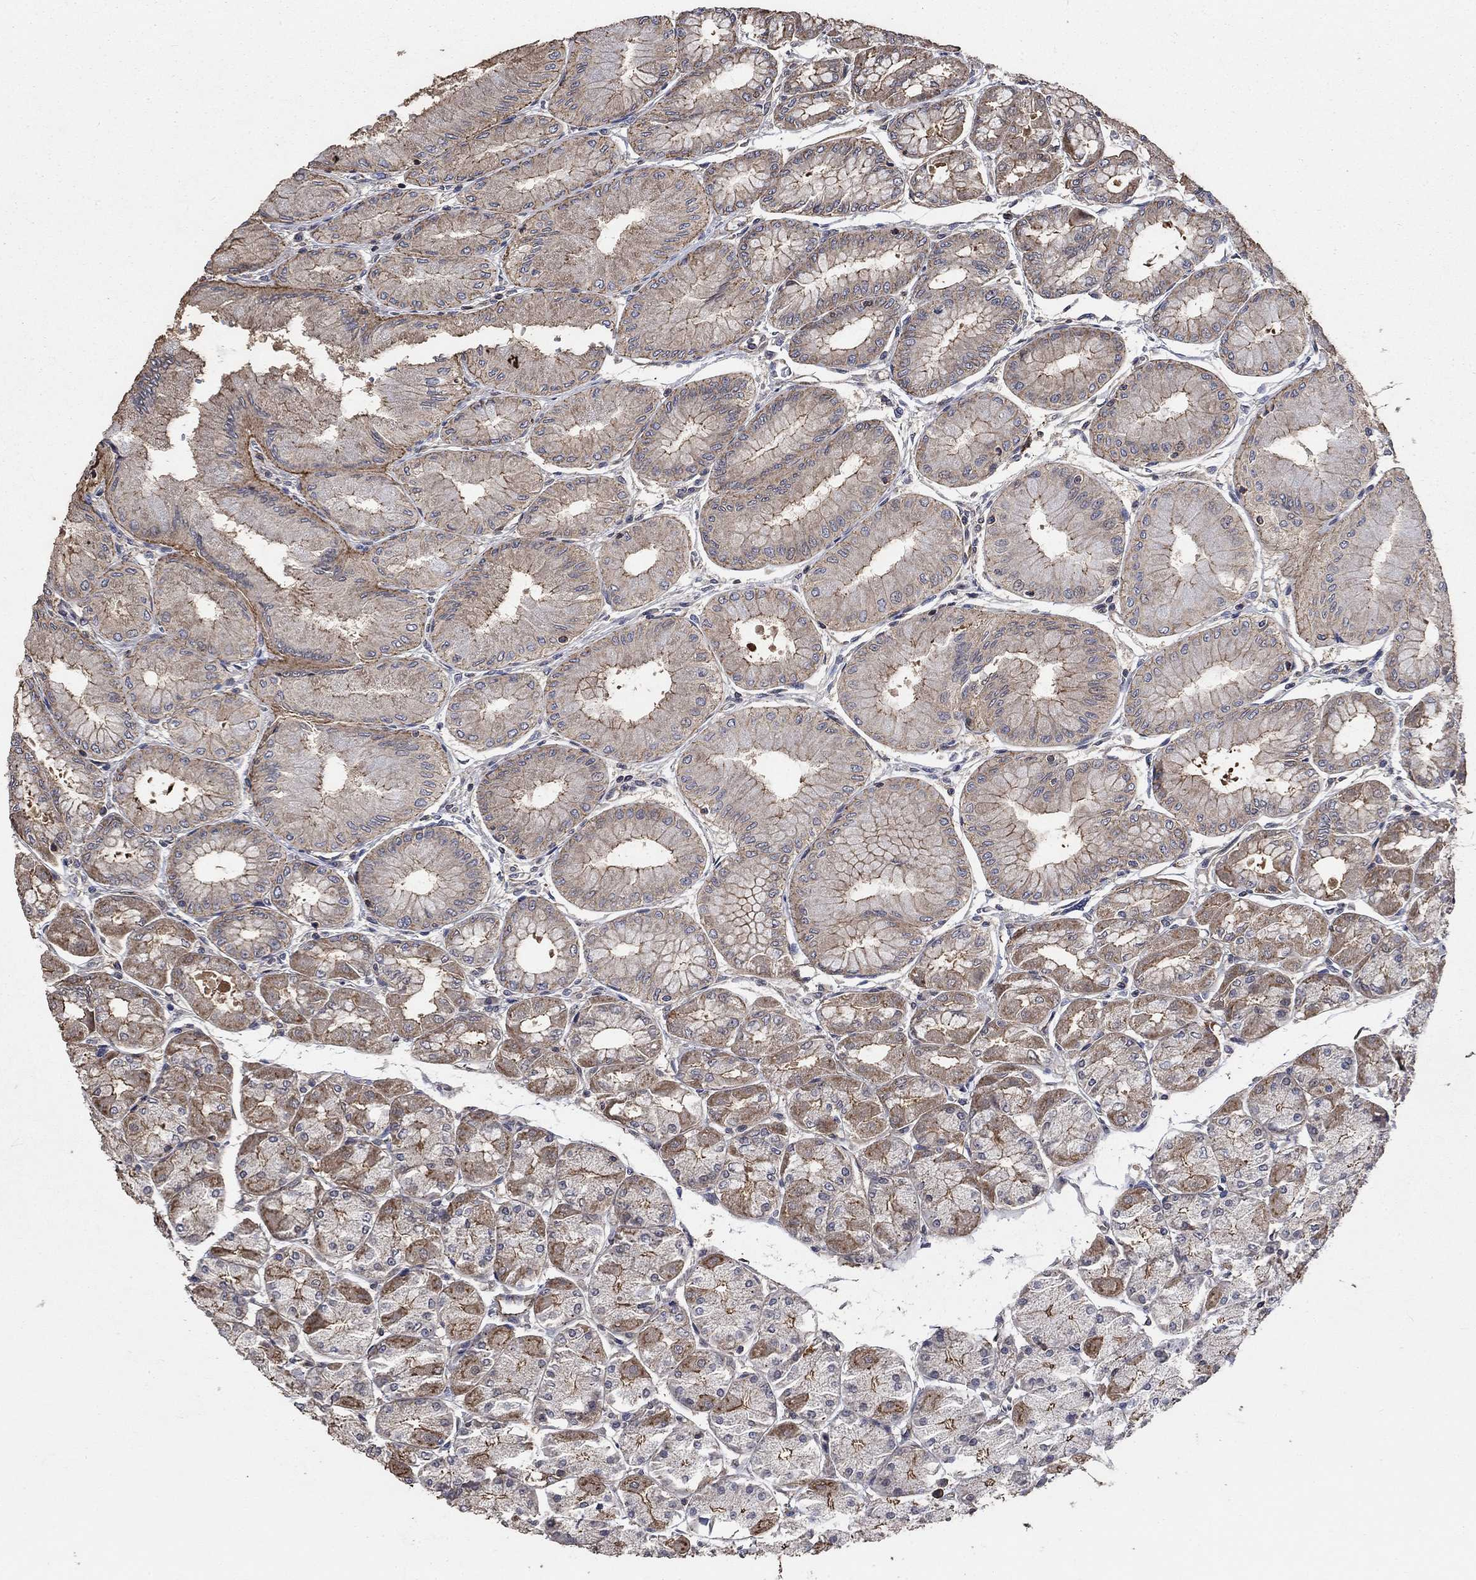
{"staining": {"intensity": "moderate", "quantity": "25%-75%", "location": "cytoplasmic/membranous"}, "tissue": "stomach", "cell_type": "Glandular cells", "image_type": "normal", "snomed": [{"axis": "morphology", "description": "Normal tissue, NOS"}, {"axis": "topography", "description": "Stomach, upper"}], "caption": "Protein staining exhibits moderate cytoplasmic/membranous expression in about 25%-75% of glandular cells in benign stomach. The staining was performed using DAB, with brown indicating positive protein expression. Nuclei are stained blue with hematoxylin.", "gene": "PDE3A", "patient": {"sex": "male", "age": 60}}